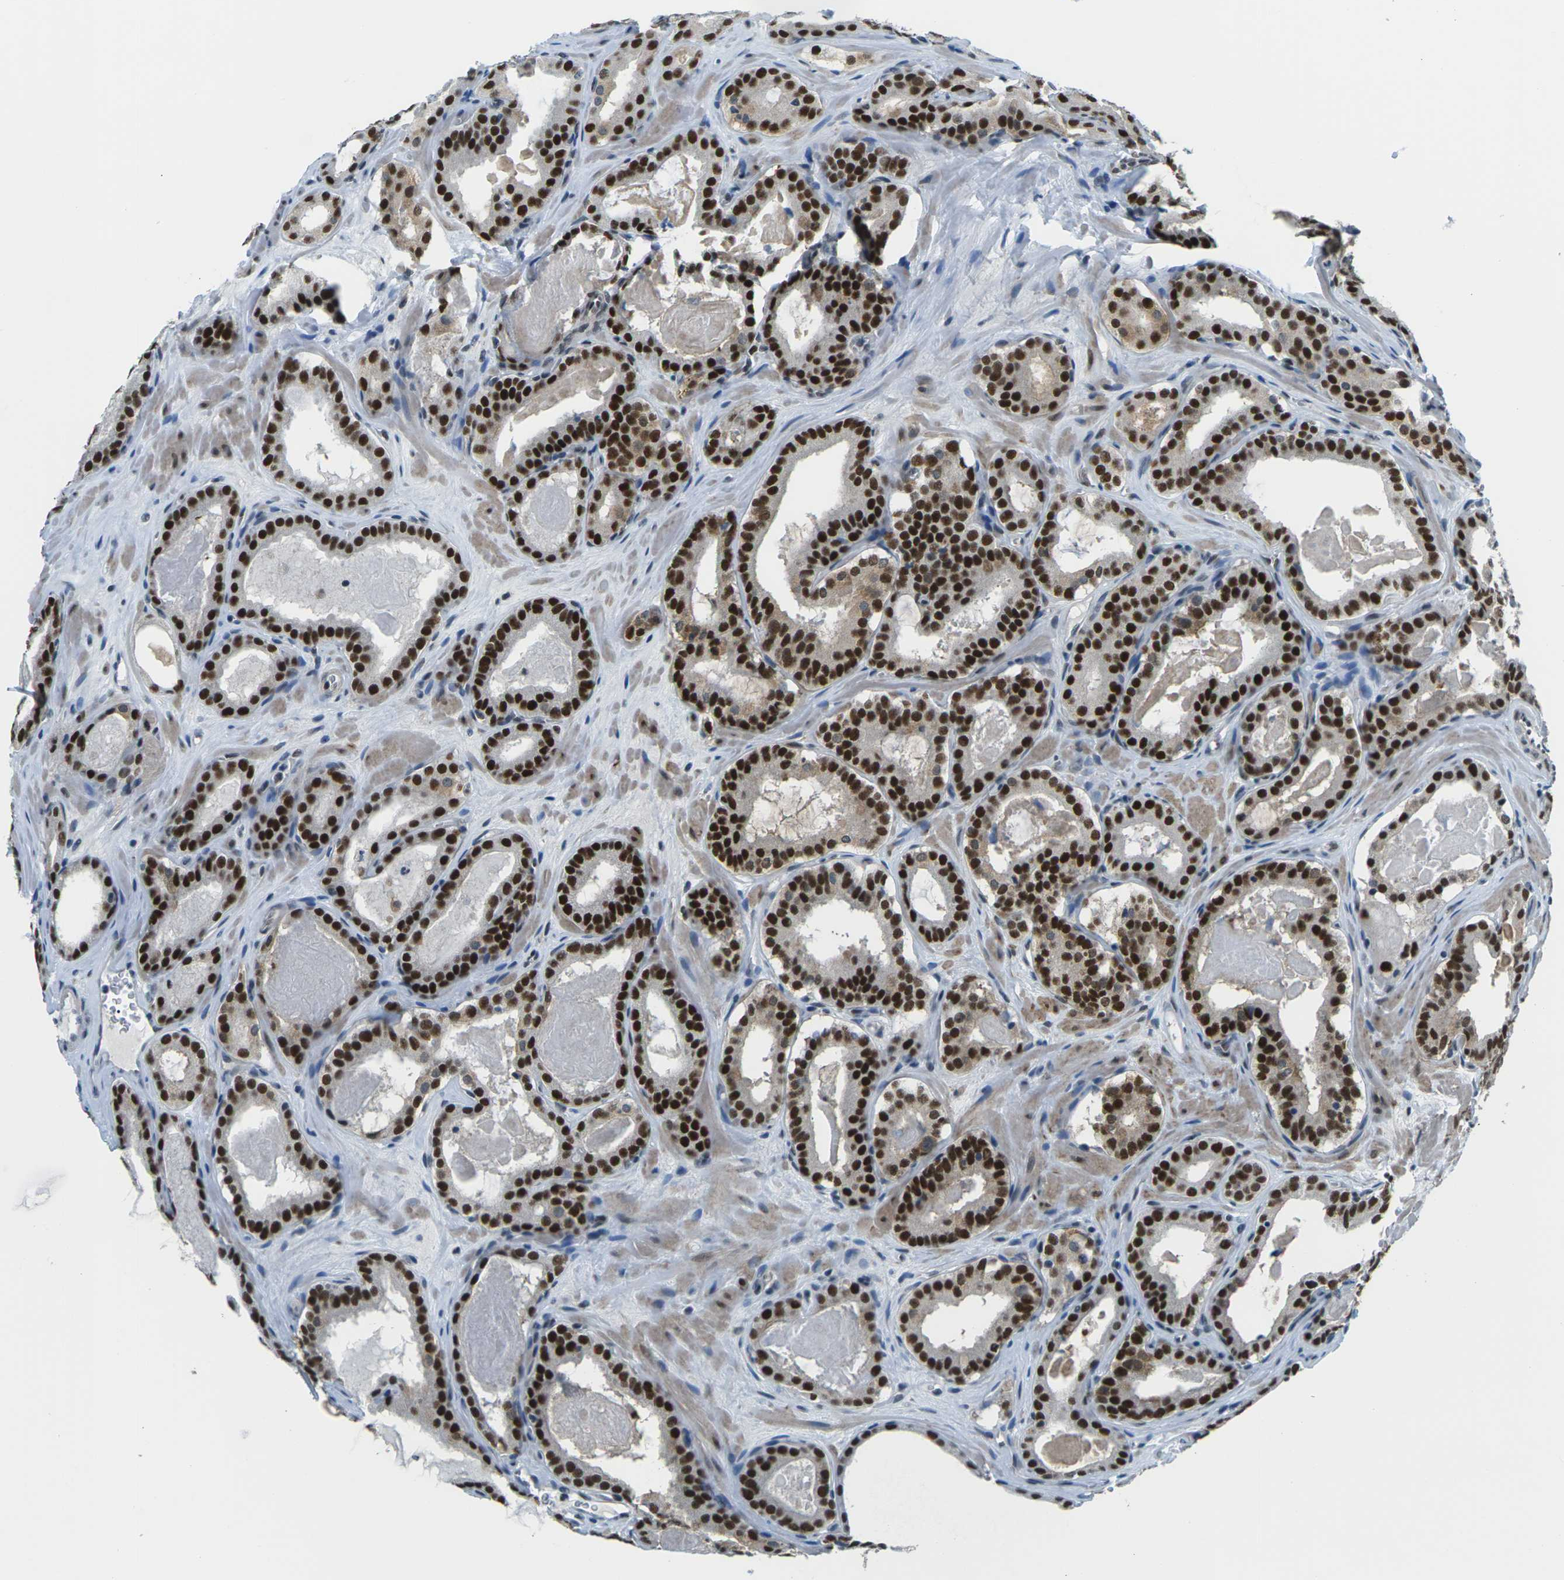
{"staining": {"intensity": "strong", "quantity": ">75%", "location": "nuclear"}, "tissue": "prostate cancer", "cell_type": "Tumor cells", "image_type": "cancer", "snomed": [{"axis": "morphology", "description": "Adenocarcinoma, High grade"}, {"axis": "topography", "description": "Prostate"}], "caption": "This photomicrograph demonstrates IHC staining of human prostate cancer, with high strong nuclear positivity in approximately >75% of tumor cells.", "gene": "PSME3", "patient": {"sex": "male", "age": 60}}